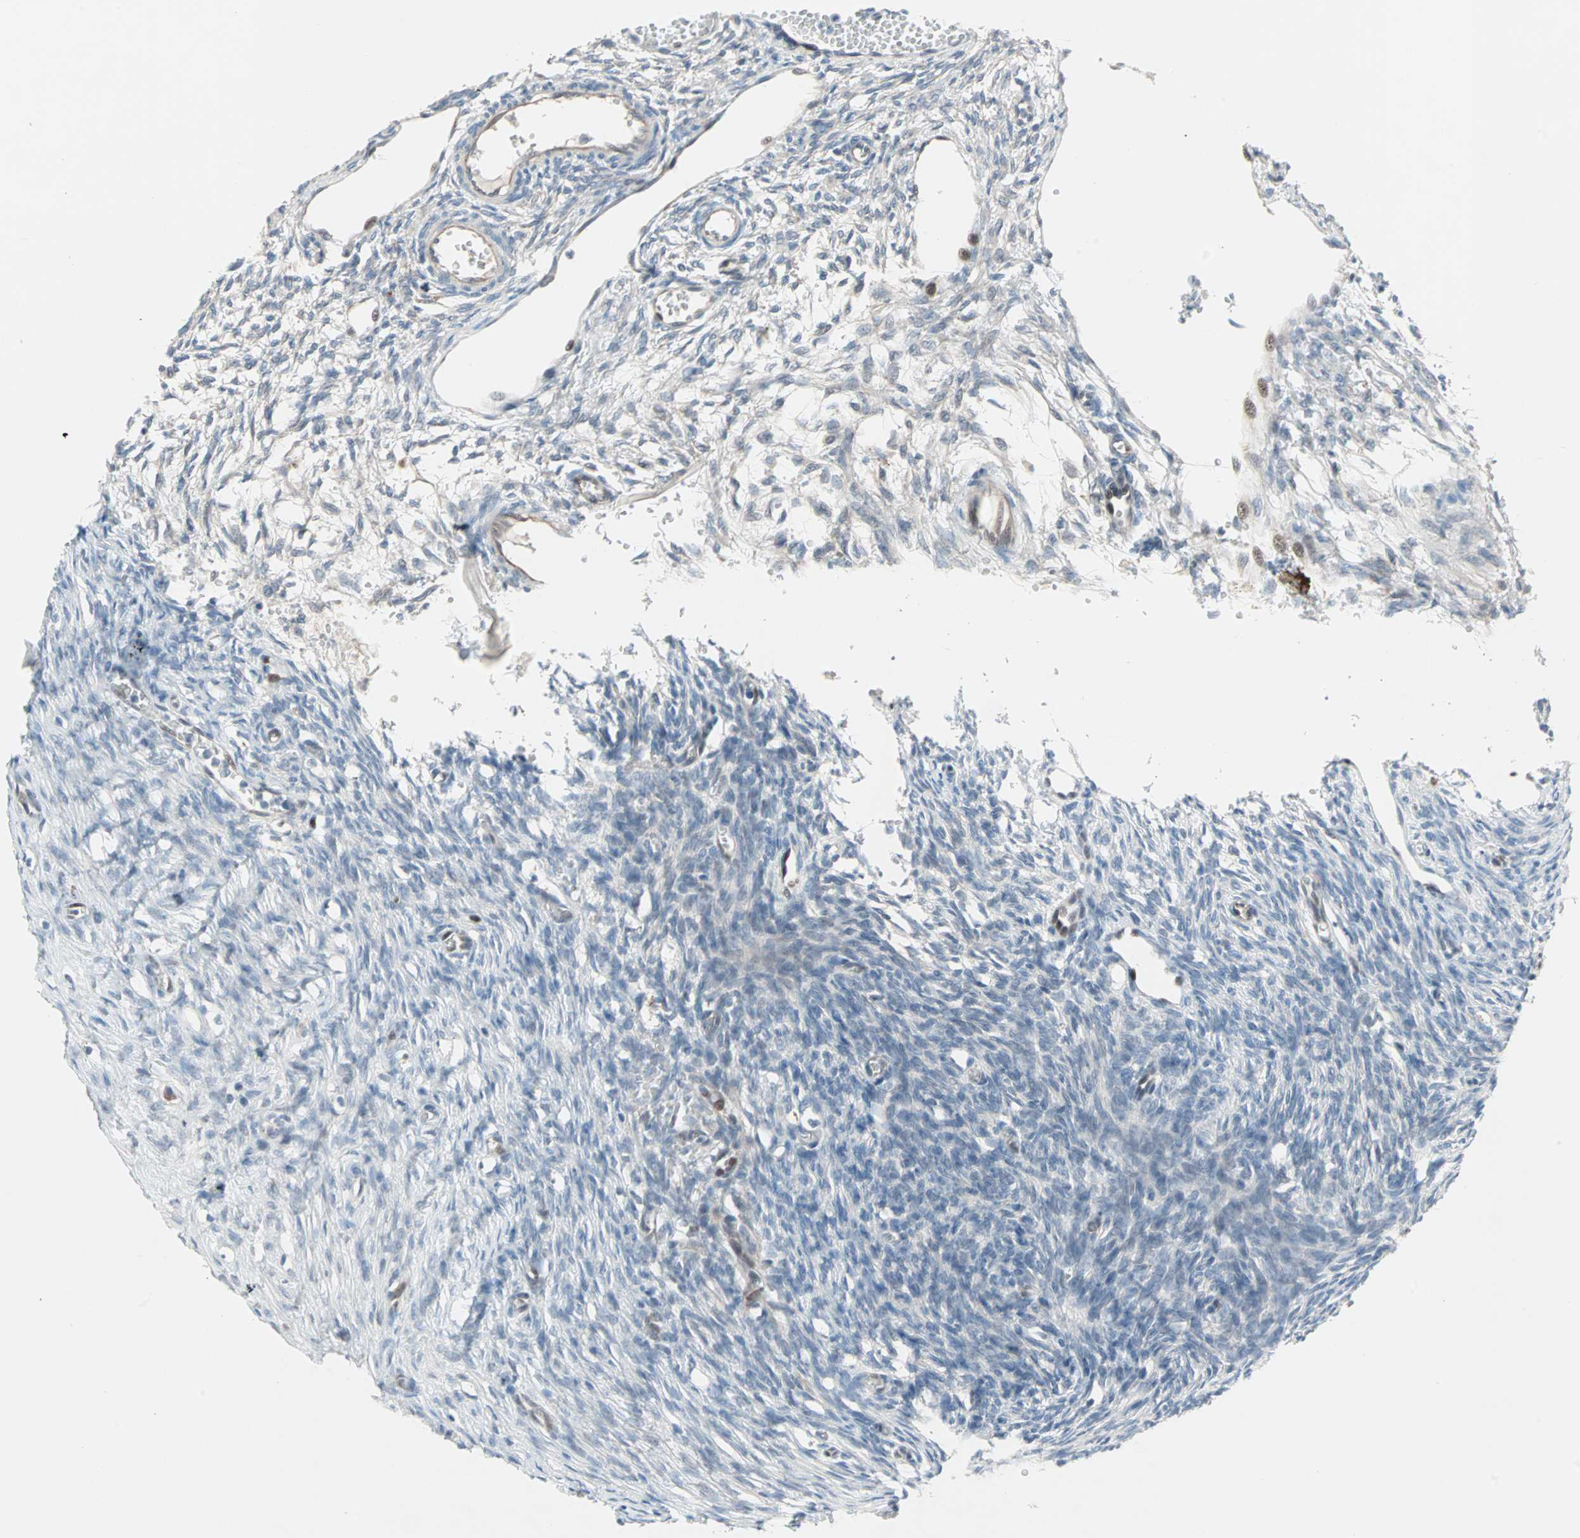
{"staining": {"intensity": "weak", "quantity": "25%-75%", "location": "cytoplasmic/membranous"}, "tissue": "ovary", "cell_type": "Follicle cells", "image_type": "normal", "snomed": [{"axis": "morphology", "description": "Normal tissue, NOS"}, {"axis": "topography", "description": "Ovary"}], "caption": "Immunohistochemistry histopathology image of normal ovary: human ovary stained using immunohistochemistry (IHC) reveals low levels of weak protein expression localized specifically in the cytoplasmic/membranous of follicle cells, appearing as a cytoplasmic/membranous brown color.", "gene": "CAND2", "patient": {"sex": "female", "age": 33}}